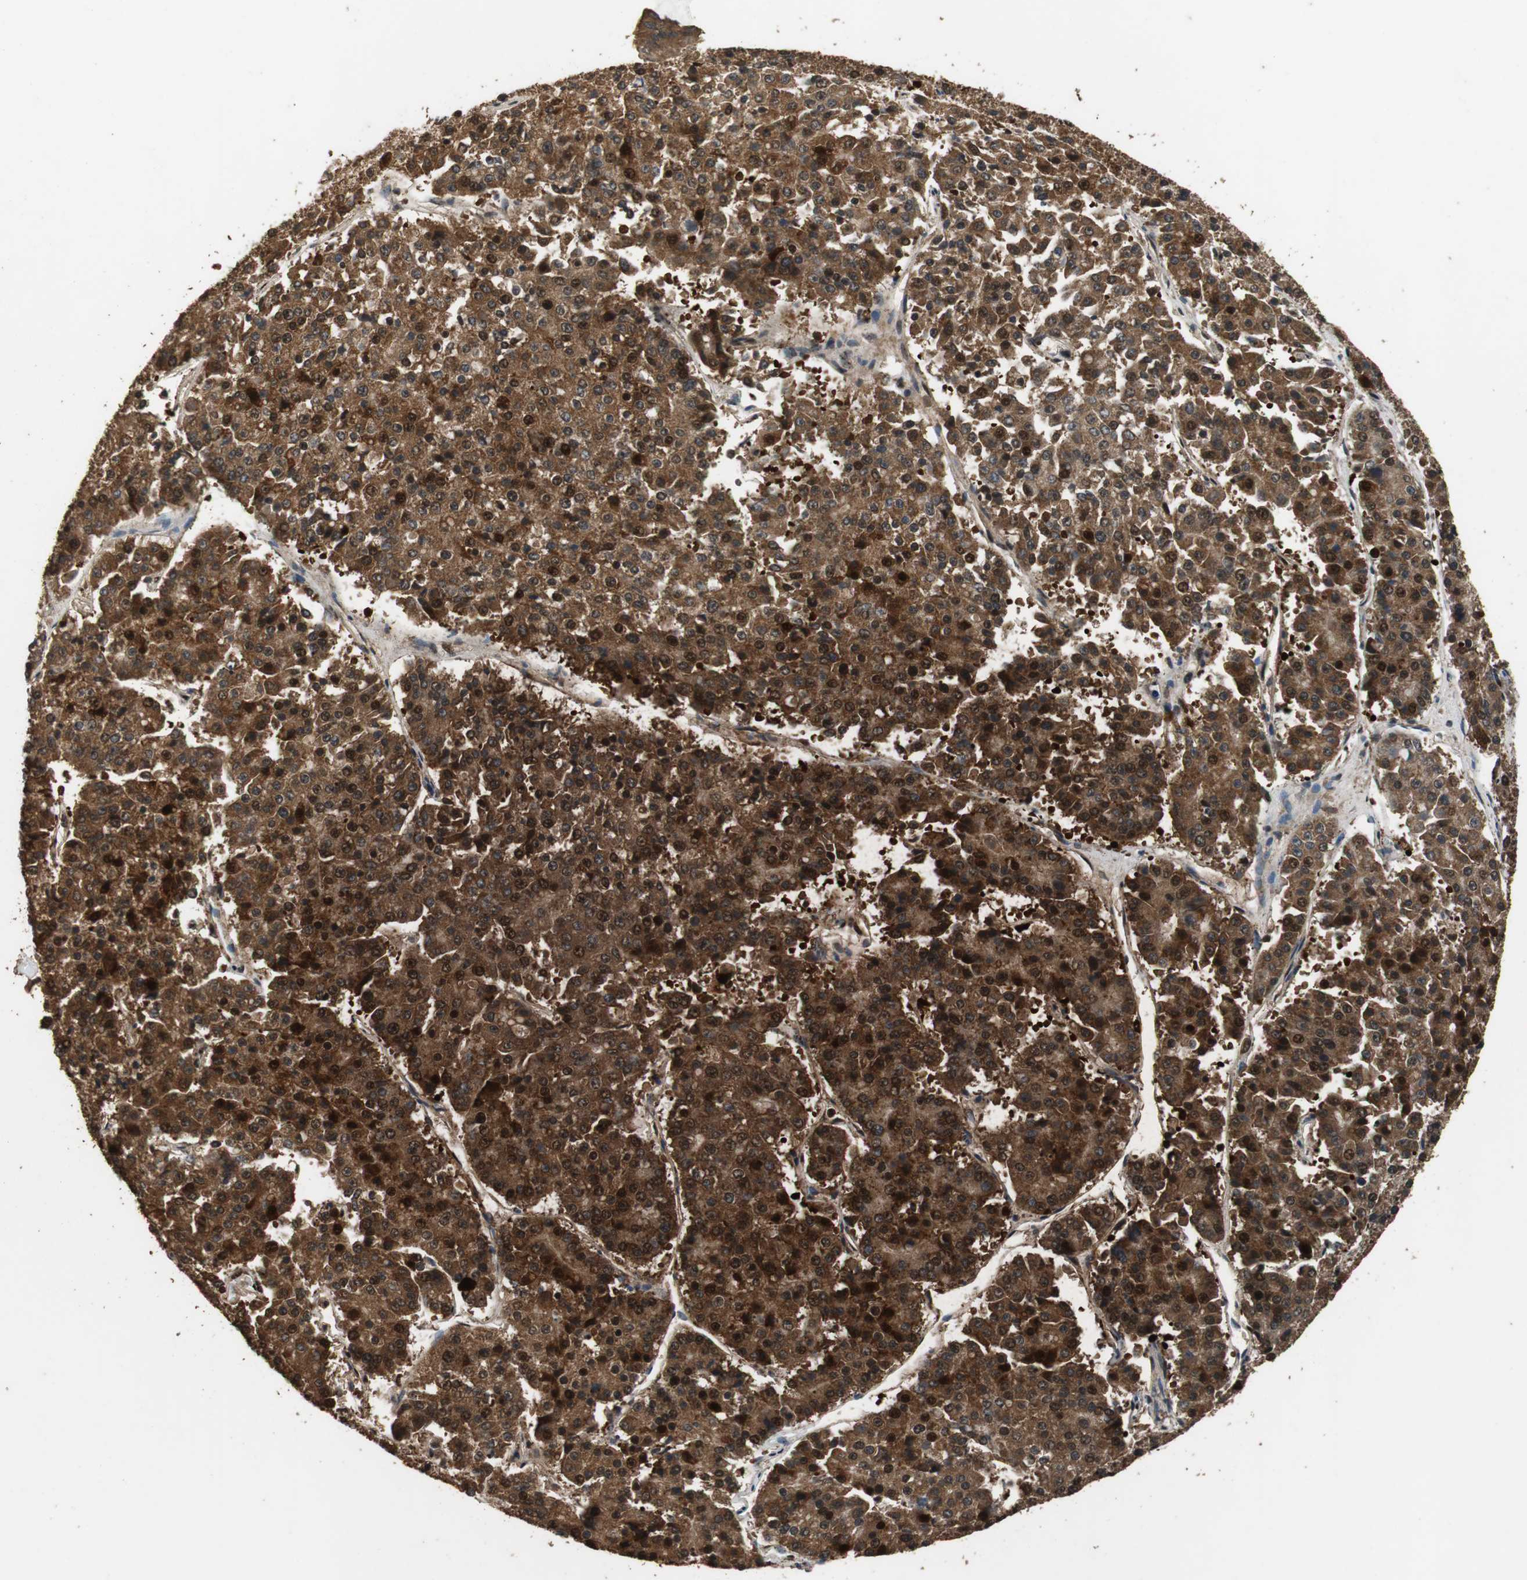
{"staining": {"intensity": "strong", "quantity": ">75%", "location": "cytoplasmic/membranous,nuclear"}, "tissue": "pancreatic cancer", "cell_type": "Tumor cells", "image_type": "cancer", "snomed": [{"axis": "morphology", "description": "Adenocarcinoma, NOS"}, {"axis": "topography", "description": "Pancreas"}], "caption": "The image displays staining of pancreatic adenocarcinoma, revealing strong cytoplasmic/membranous and nuclear protein positivity (brown color) within tumor cells.", "gene": "ZNF18", "patient": {"sex": "male", "age": 50}}